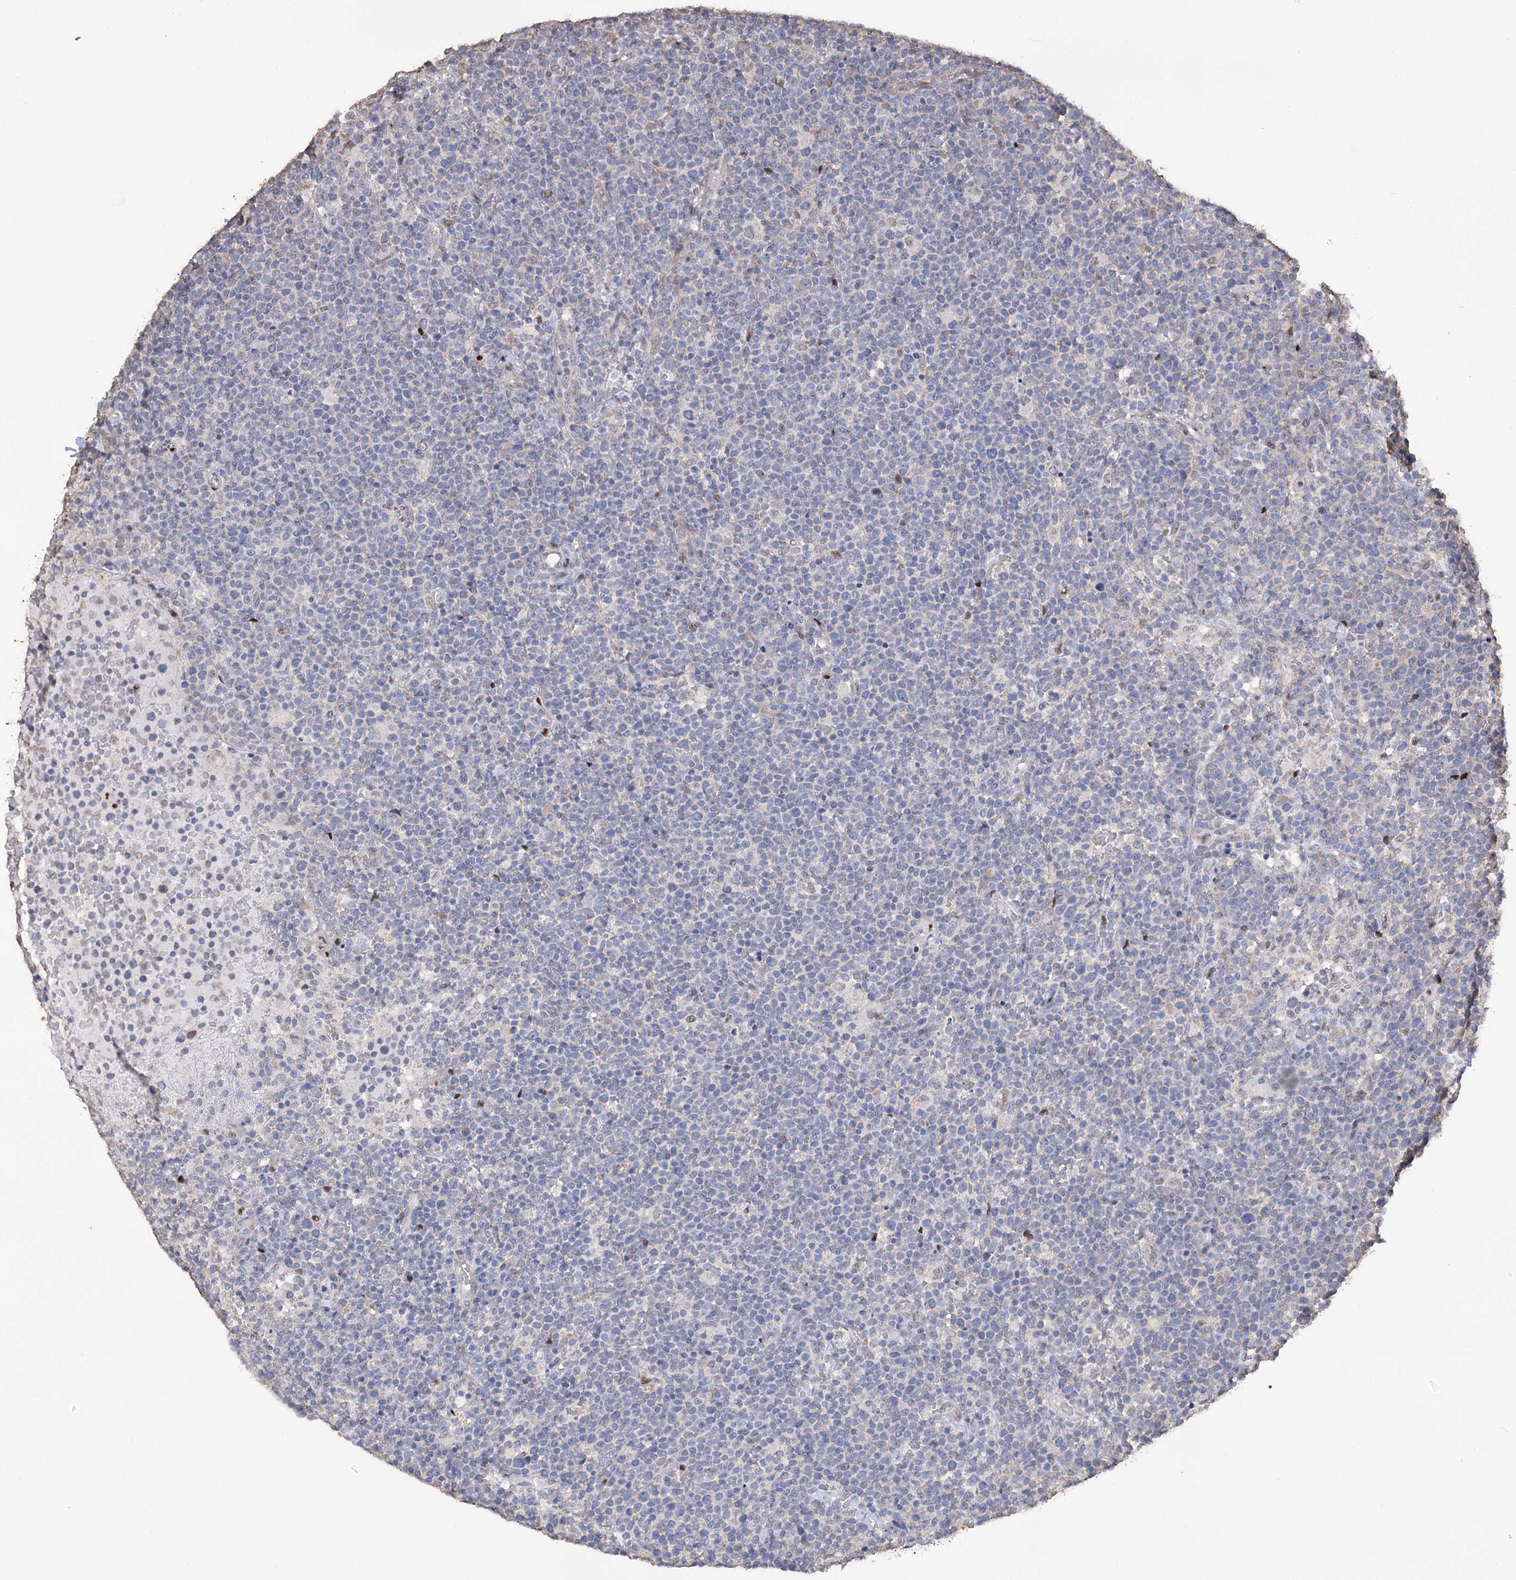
{"staining": {"intensity": "negative", "quantity": "none", "location": "none"}, "tissue": "lymphoma", "cell_type": "Tumor cells", "image_type": "cancer", "snomed": [{"axis": "morphology", "description": "Malignant lymphoma, non-Hodgkin's type, High grade"}, {"axis": "topography", "description": "Lymph node"}], "caption": "Immunohistochemical staining of human lymphoma shows no significant staining in tumor cells. Brightfield microscopy of IHC stained with DAB (brown) and hematoxylin (blue), captured at high magnification.", "gene": "NFU1", "patient": {"sex": "male", "age": 61}}